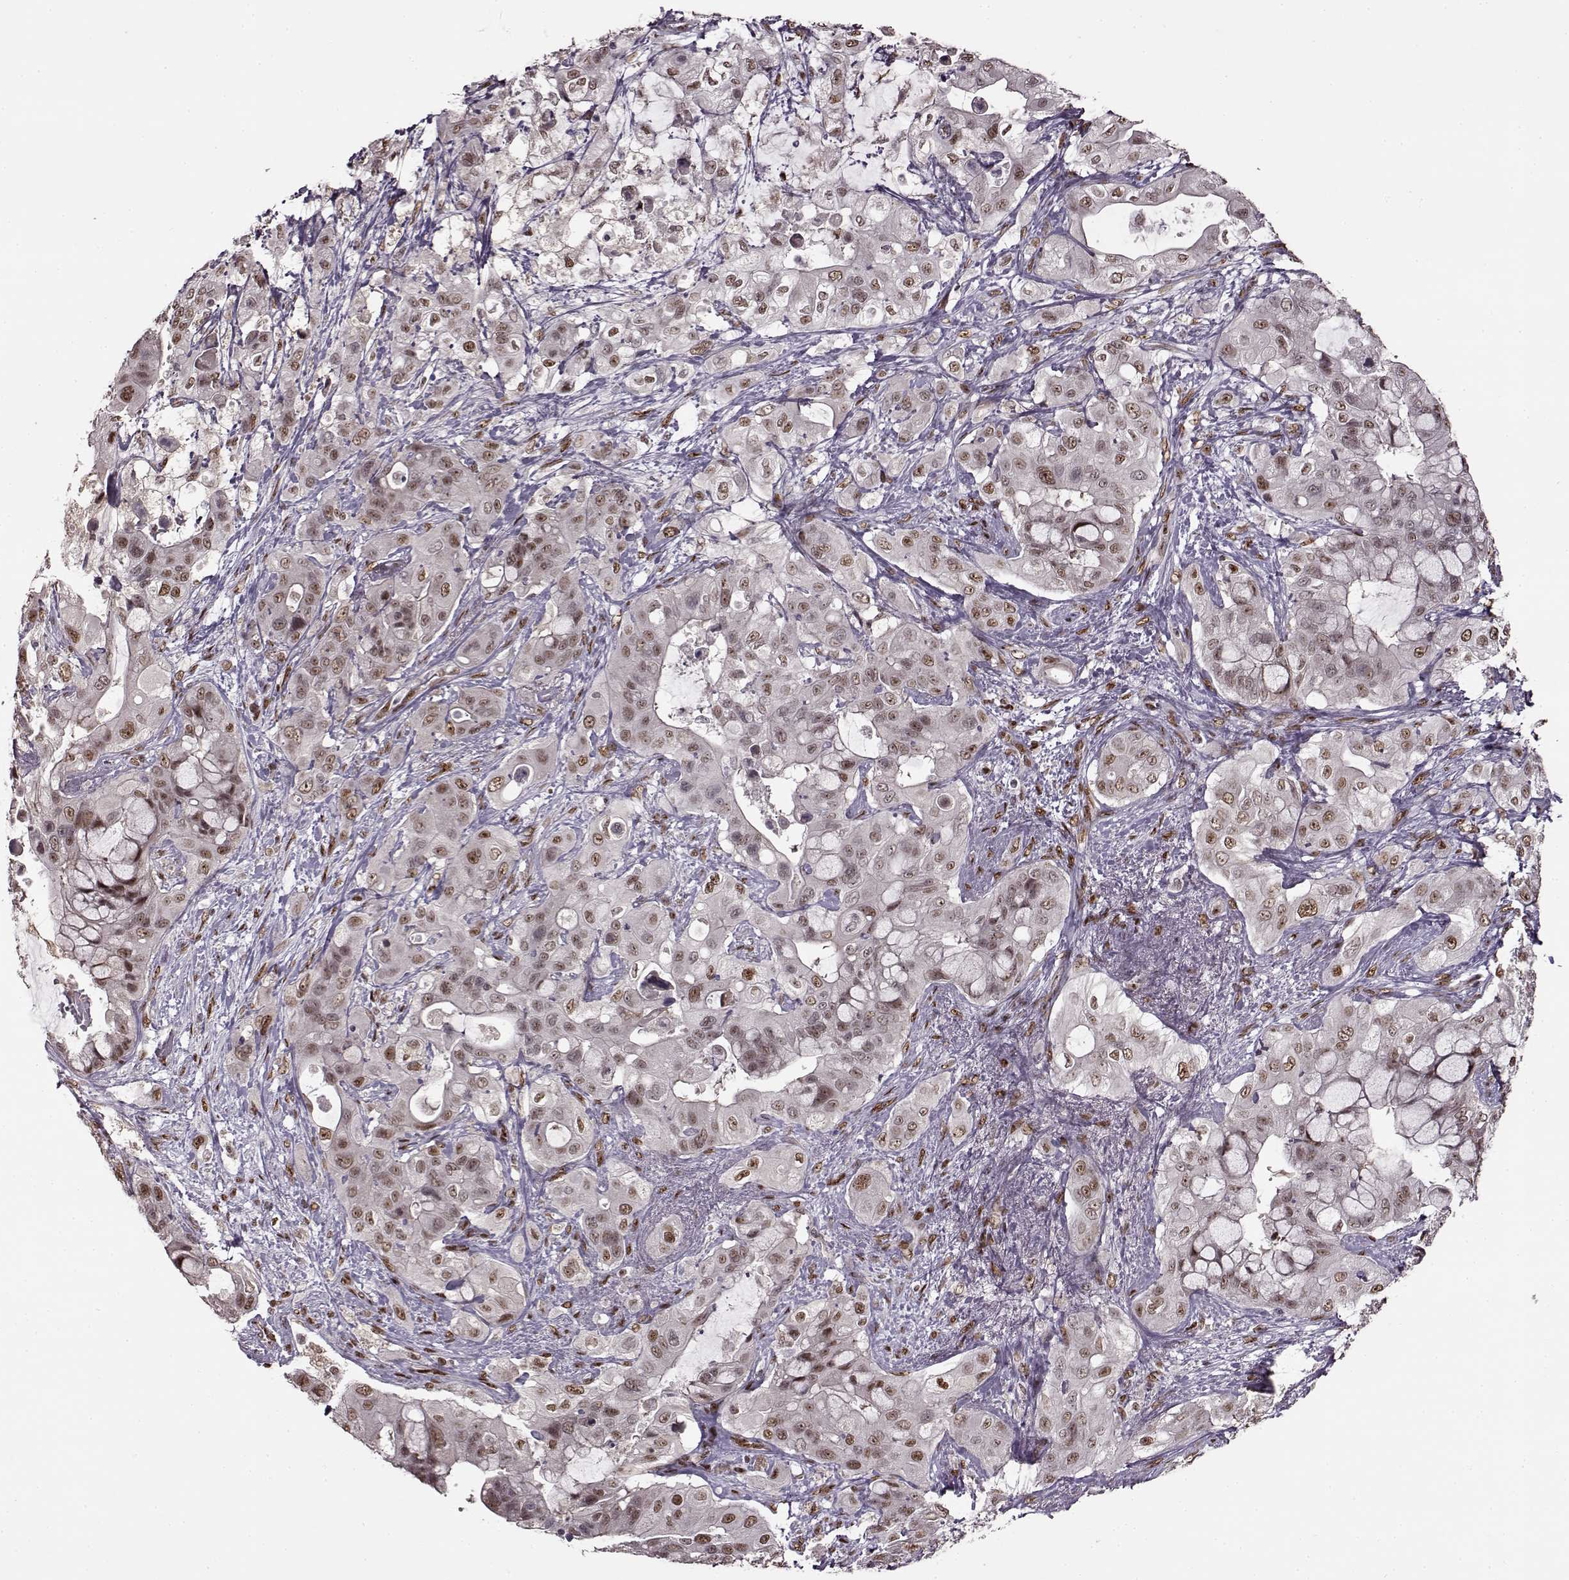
{"staining": {"intensity": "weak", "quantity": ">75%", "location": "nuclear"}, "tissue": "pancreatic cancer", "cell_type": "Tumor cells", "image_type": "cancer", "snomed": [{"axis": "morphology", "description": "Adenocarcinoma, NOS"}, {"axis": "topography", "description": "Pancreas"}], "caption": "Adenocarcinoma (pancreatic) stained with a protein marker displays weak staining in tumor cells.", "gene": "FTO", "patient": {"sex": "male", "age": 71}}